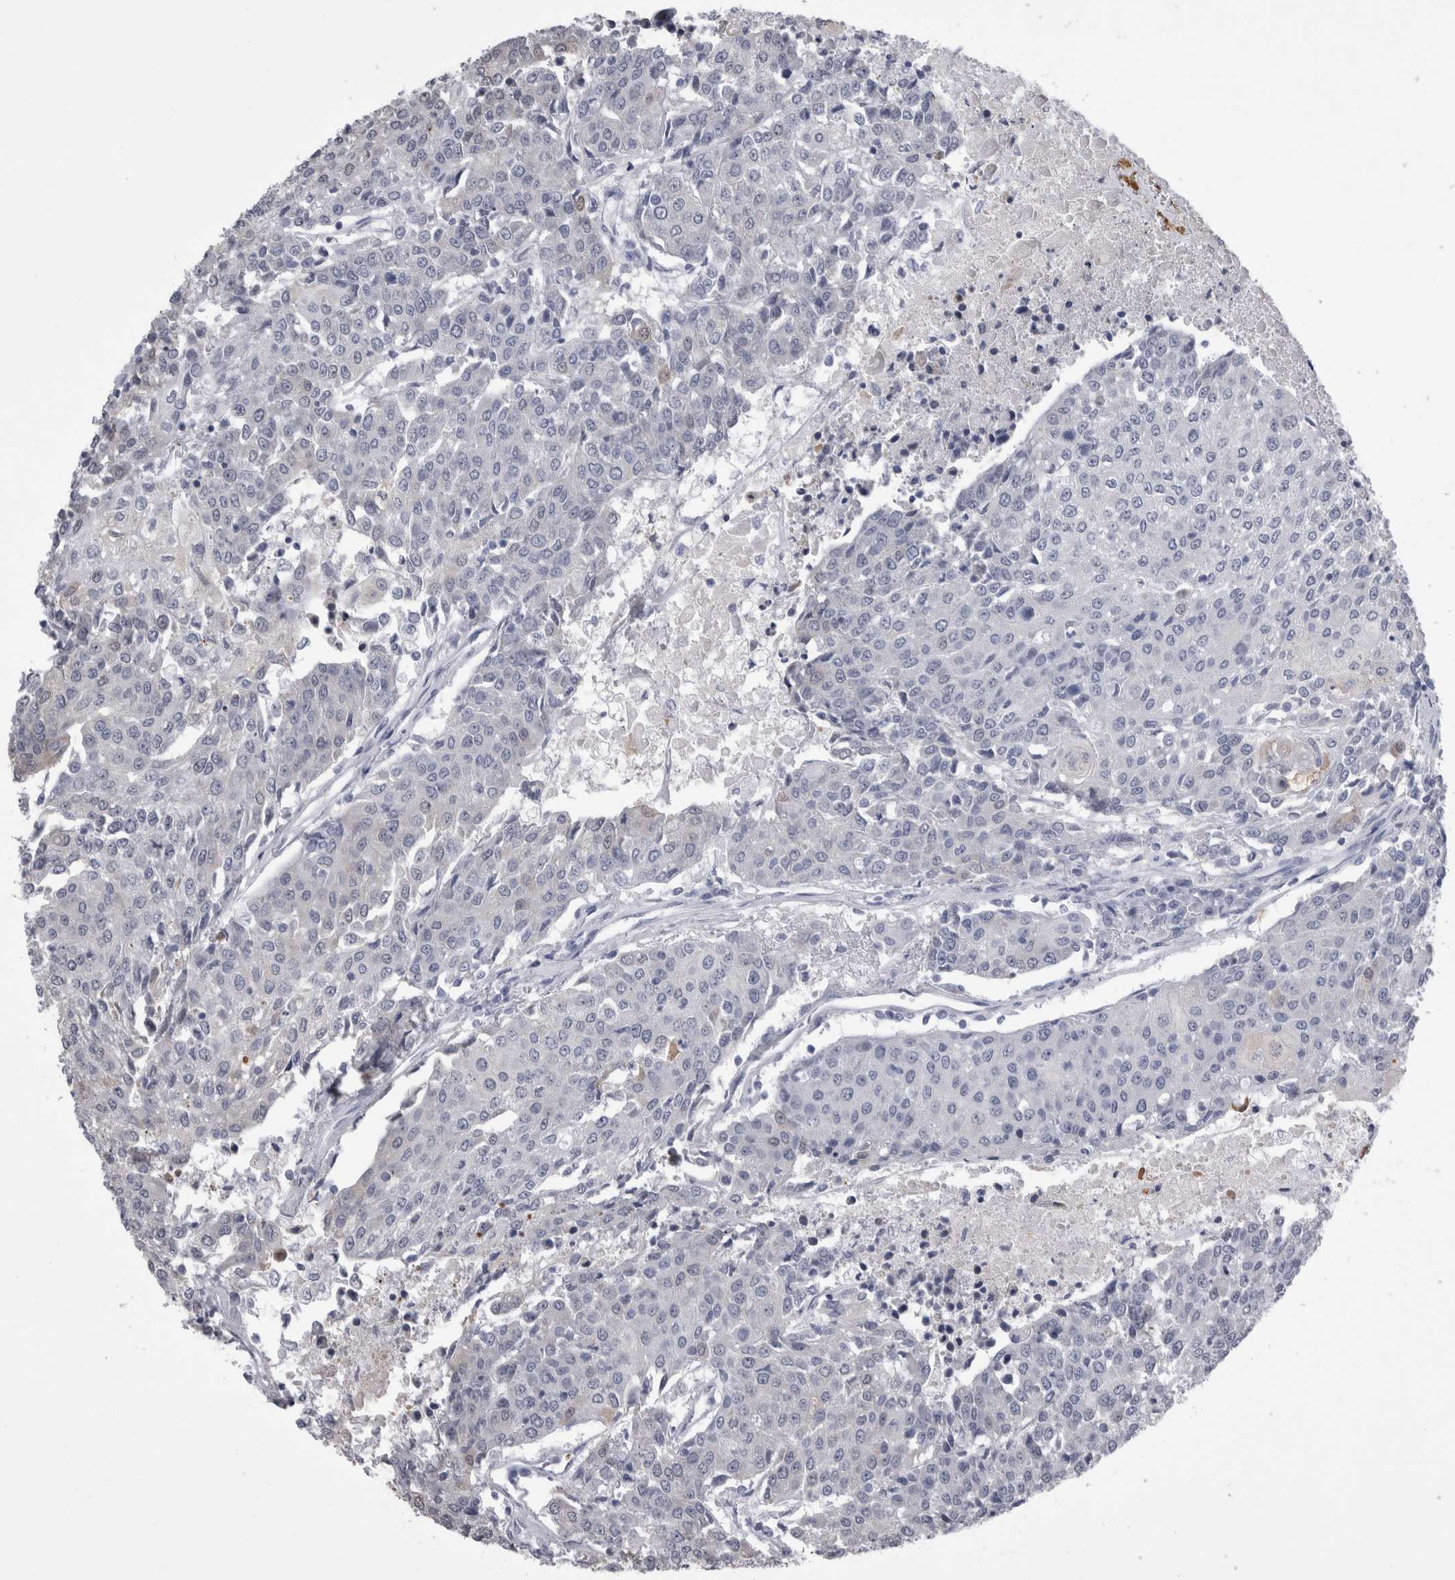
{"staining": {"intensity": "negative", "quantity": "none", "location": "none"}, "tissue": "urothelial cancer", "cell_type": "Tumor cells", "image_type": "cancer", "snomed": [{"axis": "morphology", "description": "Urothelial carcinoma, High grade"}, {"axis": "topography", "description": "Urinary bladder"}], "caption": "There is no significant expression in tumor cells of urothelial cancer.", "gene": "ALDH8A1", "patient": {"sex": "female", "age": 85}}